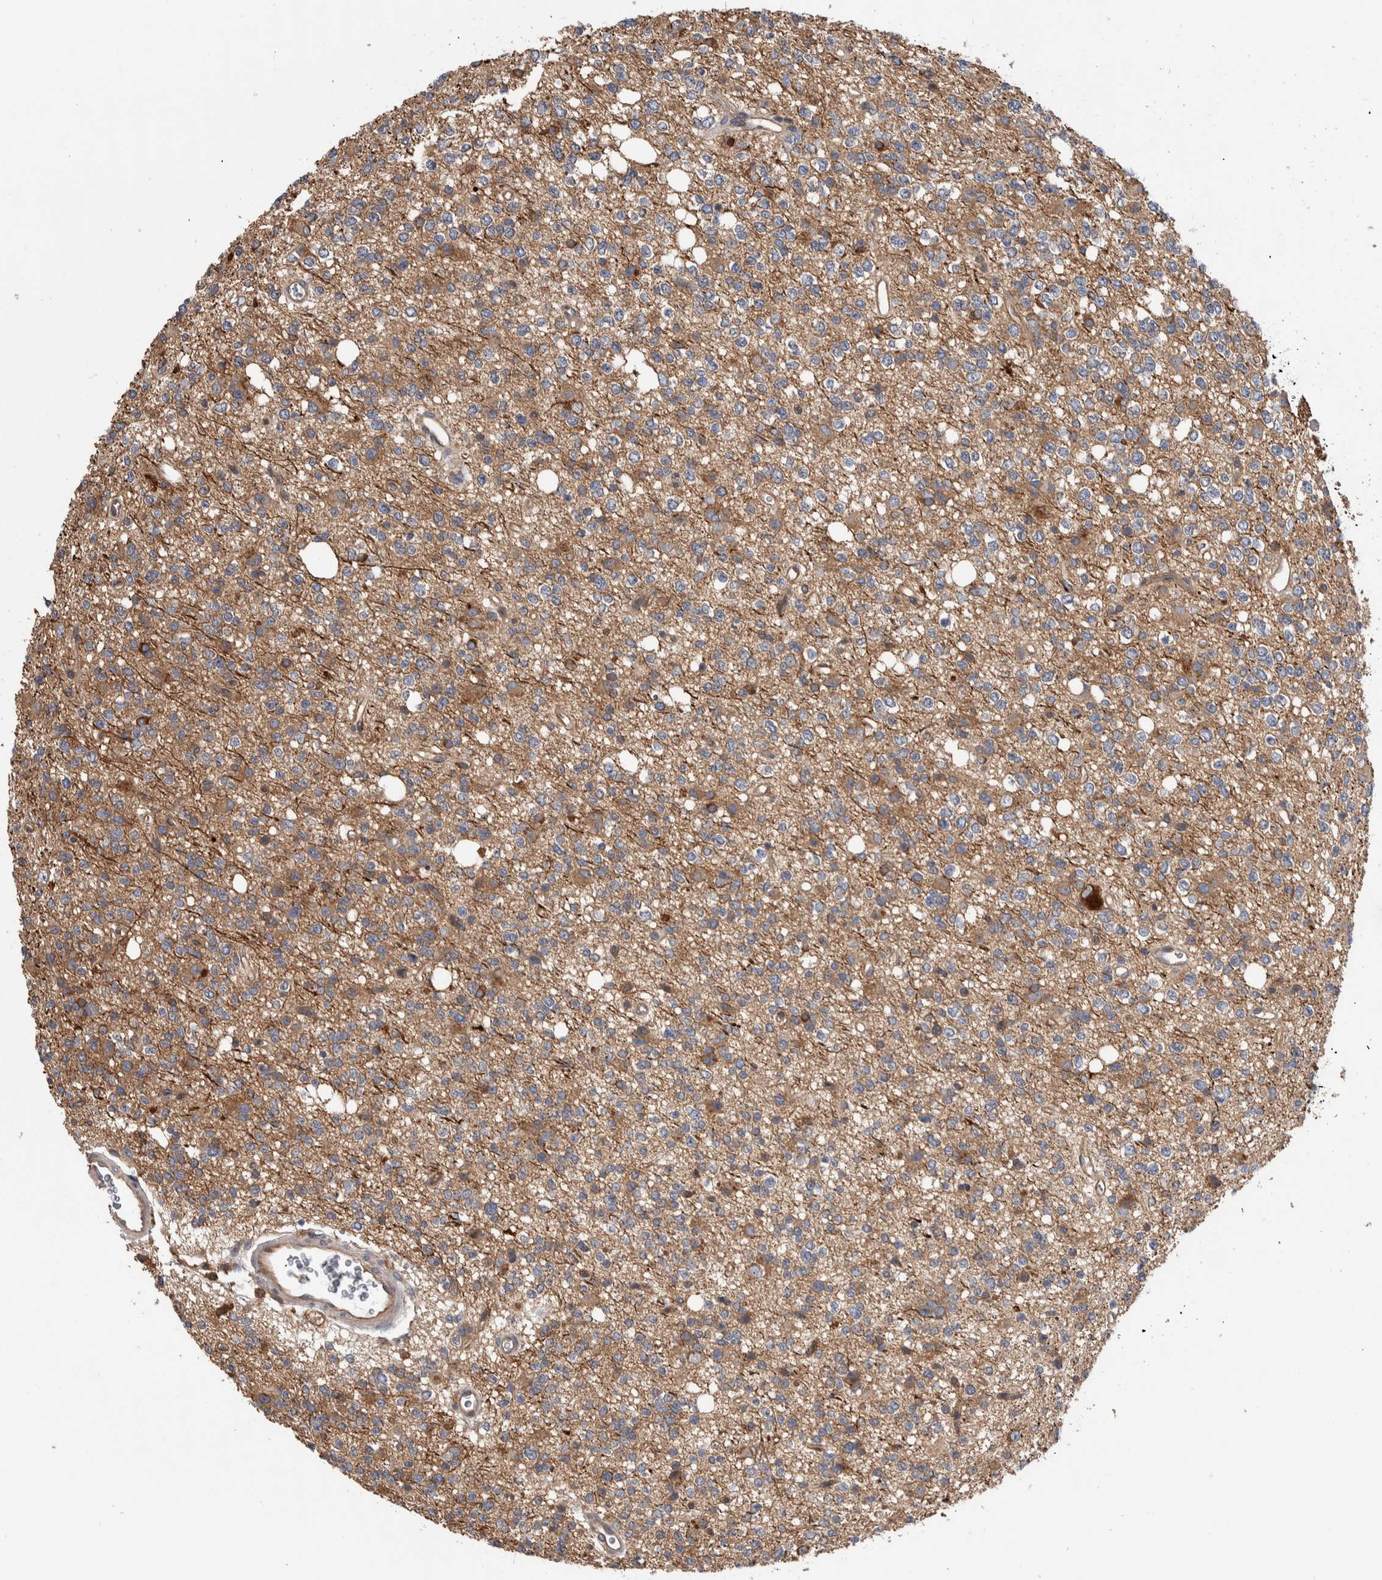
{"staining": {"intensity": "weak", "quantity": "25%-75%", "location": "cytoplasmic/membranous"}, "tissue": "glioma", "cell_type": "Tumor cells", "image_type": "cancer", "snomed": [{"axis": "morphology", "description": "Glioma, malignant, High grade"}, {"axis": "topography", "description": "Brain"}], "caption": "This is an image of immunohistochemistry staining of malignant glioma (high-grade), which shows weak positivity in the cytoplasmic/membranous of tumor cells.", "gene": "SDCBP", "patient": {"sex": "female", "age": 62}}